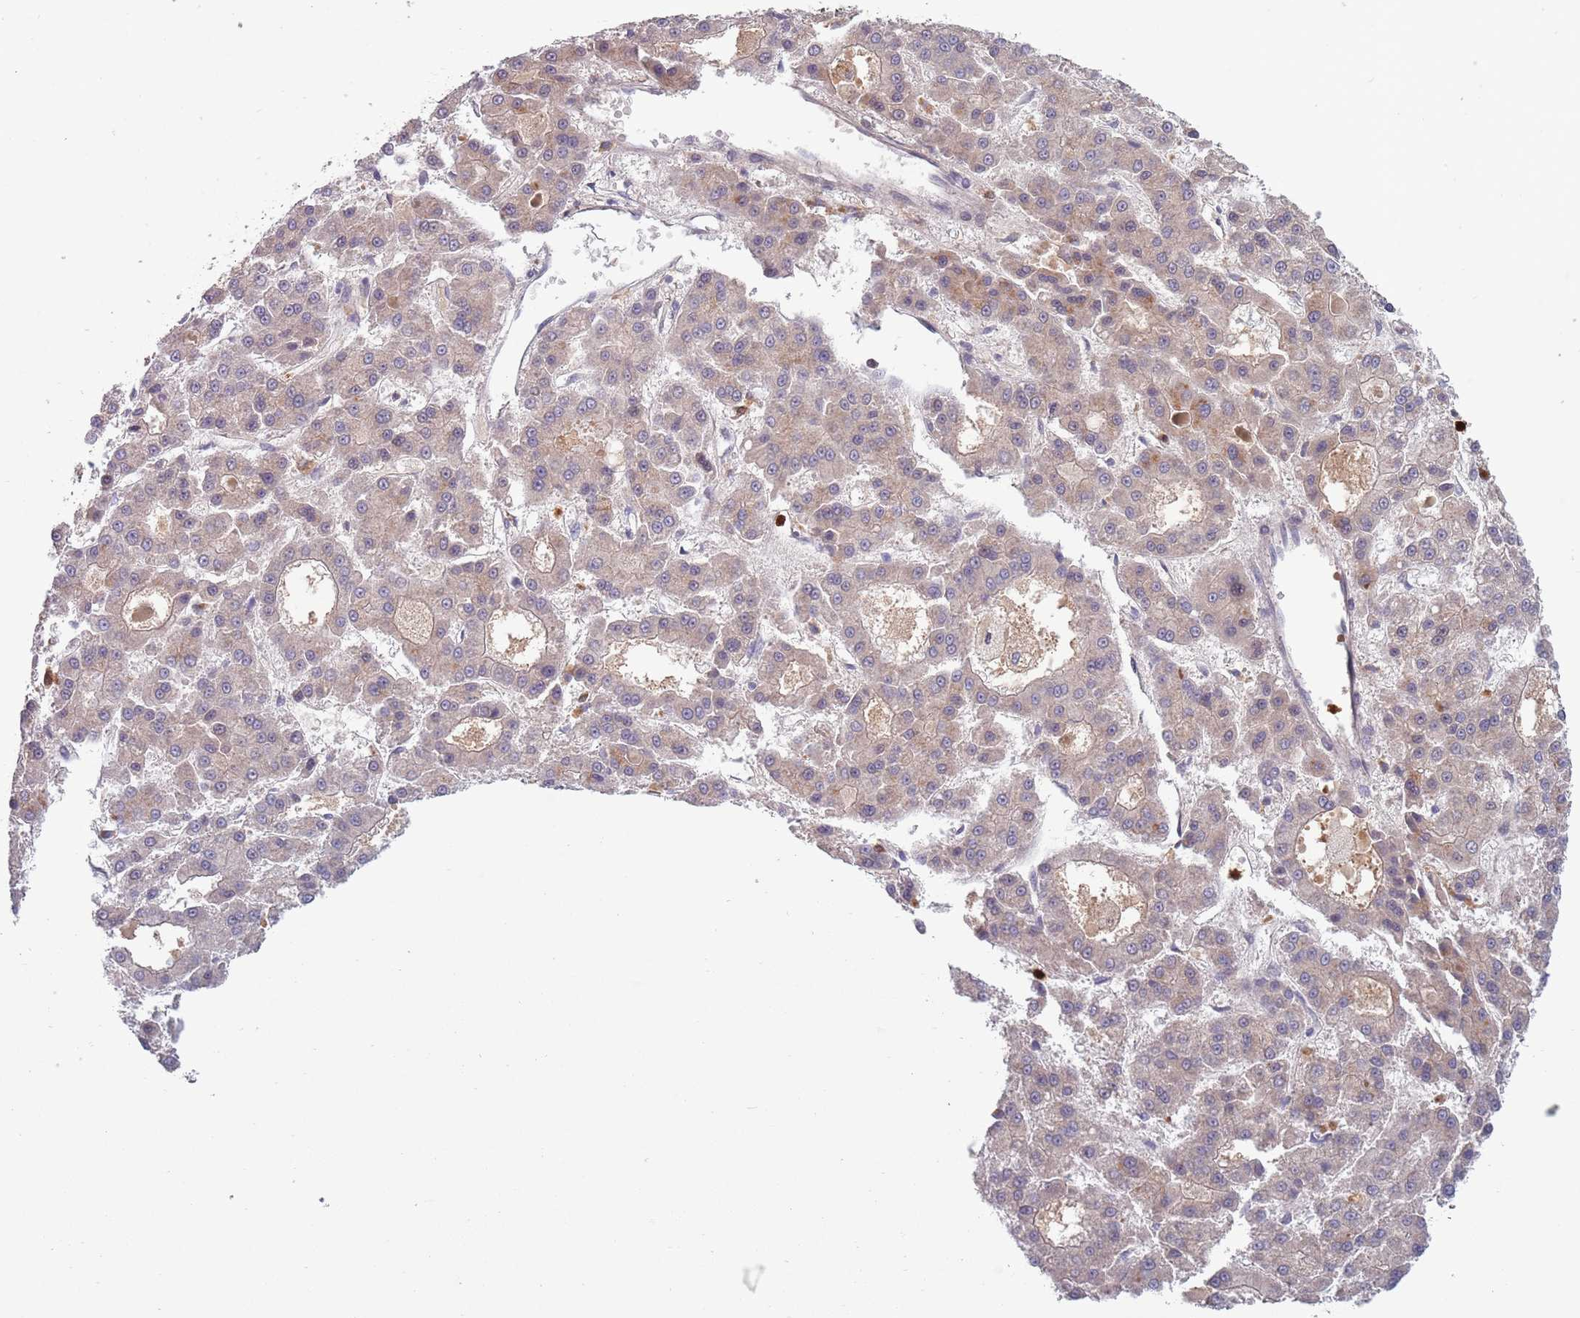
{"staining": {"intensity": "weak", "quantity": "<25%", "location": "cytoplasmic/membranous"}, "tissue": "liver cancer", "cell_type": "Tumor cells", "image_type": "cancer", "snomed": [{"axis": "morphology", "description": "Carcinoma, Hepatocellular, NOS"}, {"axis": "topography", "description": "Liver"}], "caption": "DAB immunohistochemical staining of human liver cancer displays no significant staining in tumor cells.", "gene": "TYW1", "patient": {"sex": "male", "age": 70}}